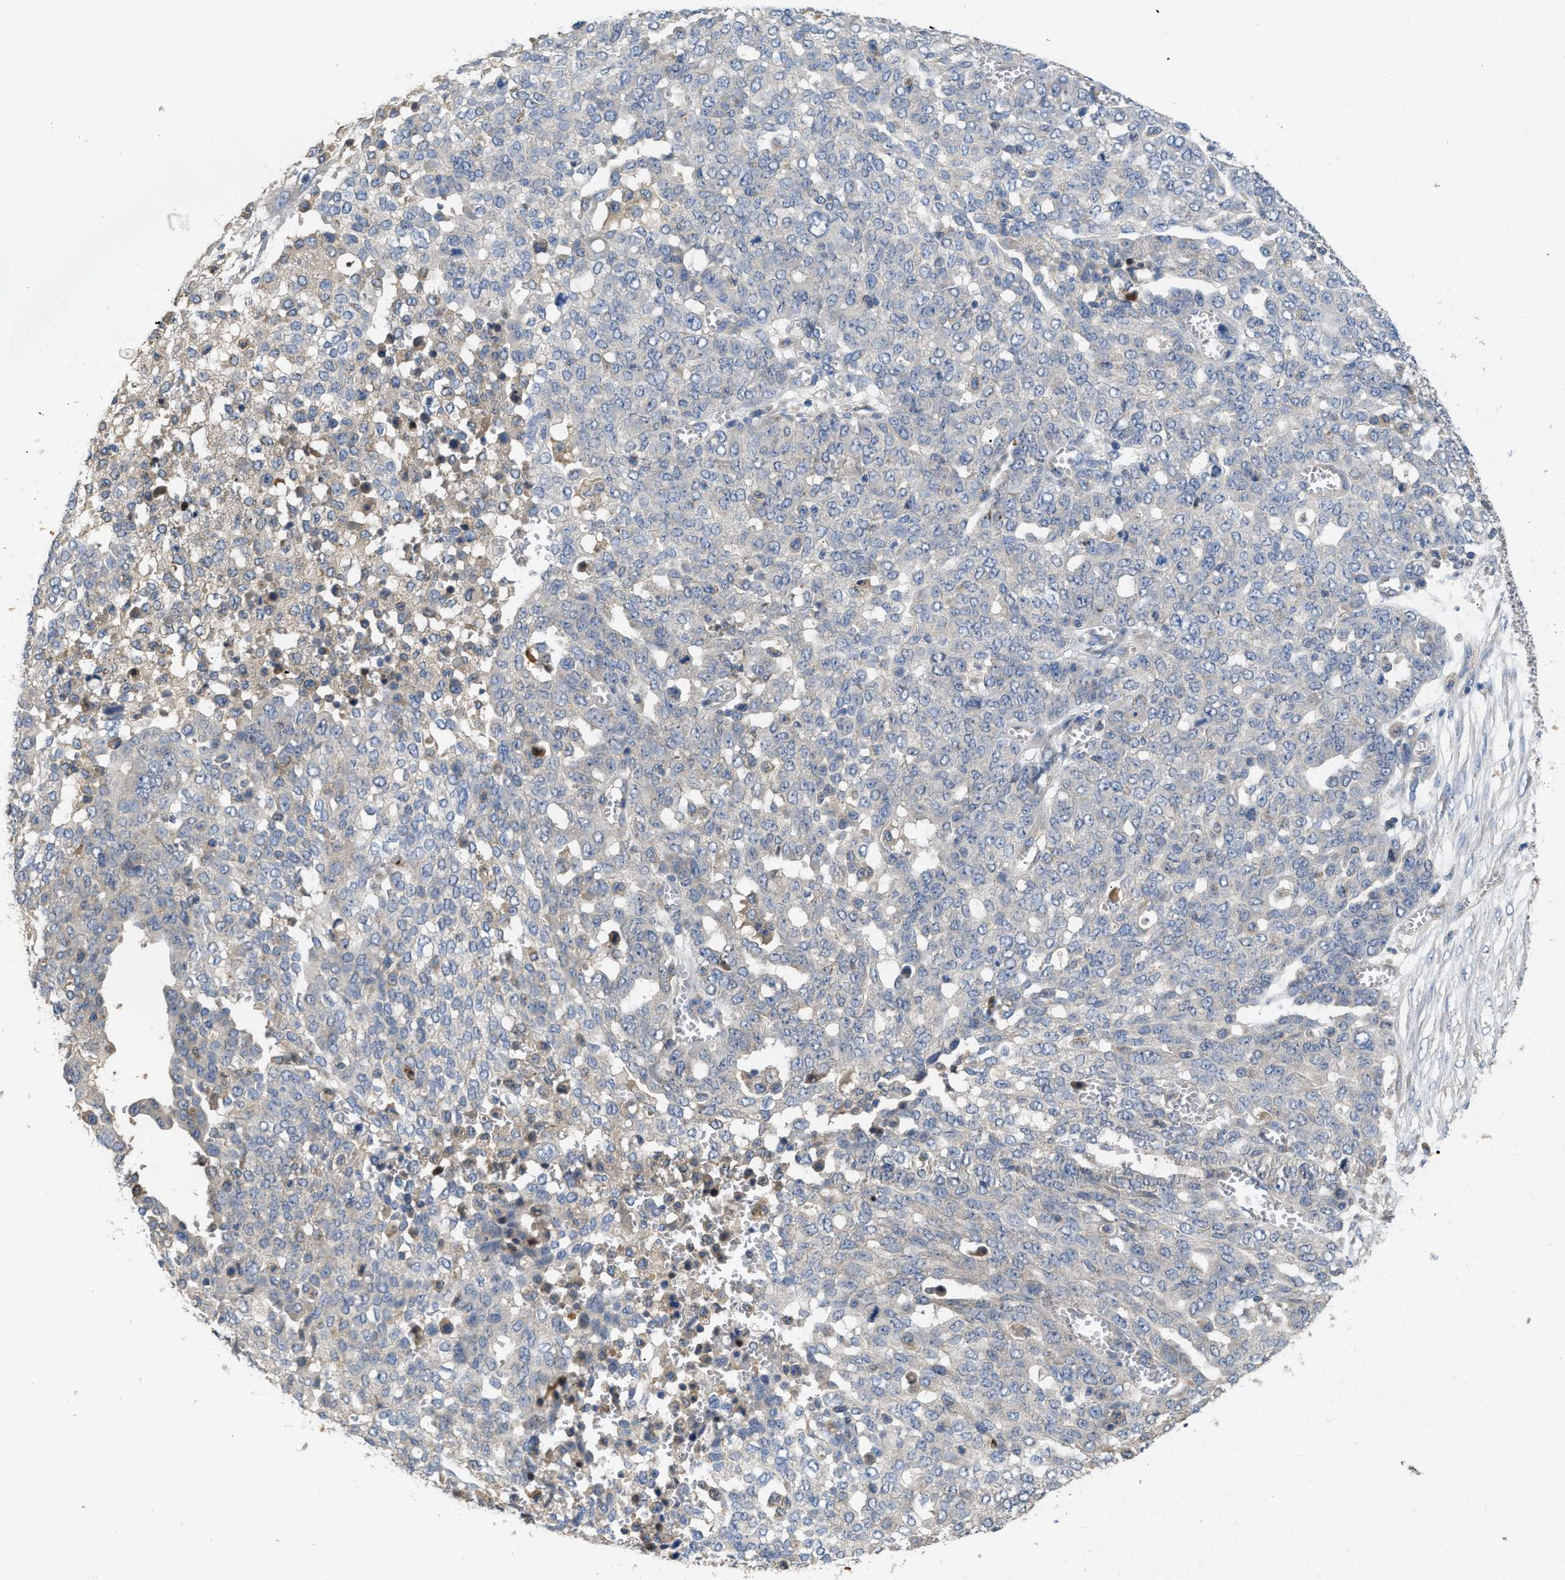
{"staining": {"intensity": "negative", "quantity": "none", "location": "none"}, "tissue": "ovarian cancer", "cell_type": "Tumor cells", "image_type": "cancer", "snomed": [{"axis": "morphology", "description": "Cystadenocarcinoma, serous, NOS"}, {"axis": "topography", "description": "Soft tissue"}, {"axis": "topography", "description": "Ovary"}], "caption": "Histopathology image shows no significant protein staining in tumor cells of serous cystadenocarcinoma (ovarian).", "gene": "RNF216", "patient": {"sex": "female", "age": 57}}